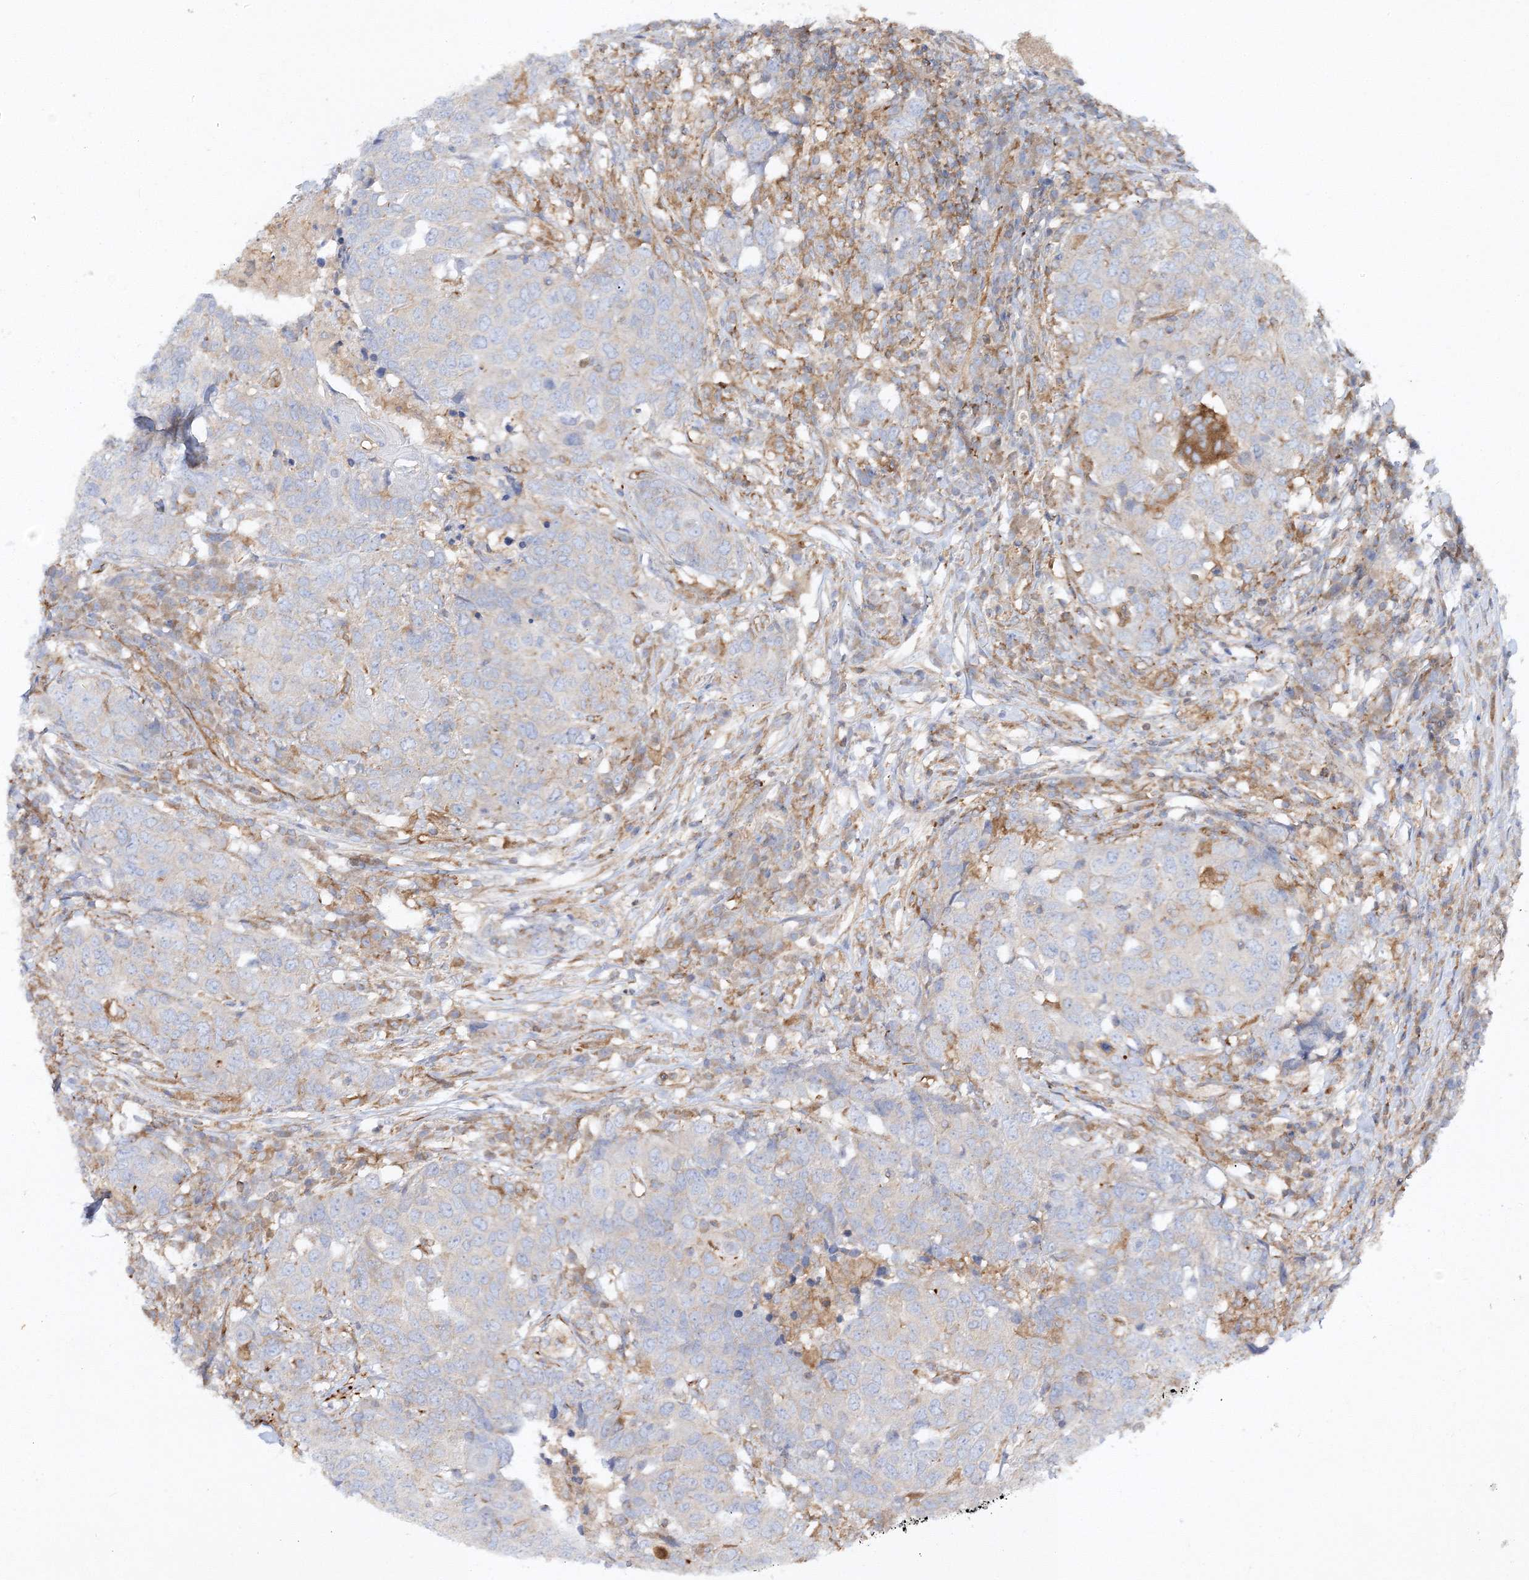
{"staining": {"intensity": "weak", "quantity": "<25%", "location": "cytoplasmic/membranous"}, "tissue": "head and neck cancer", "cell_type": "Tumor cells", "image_type": "cancer", "snomed": [{"axis": "morphology", "description": "Squamous cell carcinoma, NOS"}, {"axis": "topography", "description": "Head-Neck"}], "caption": "This is a image of immunohistochemistry (IHC) staining of head and neck cancer, which shows no staining in tumor cells. (Brightfield microscopy of DAB (3,3'-diaminobenzidine) immunohistochemistry at high magnification).", "gene": "WDR37", "patient": {"sex": "male", "age": 66}}